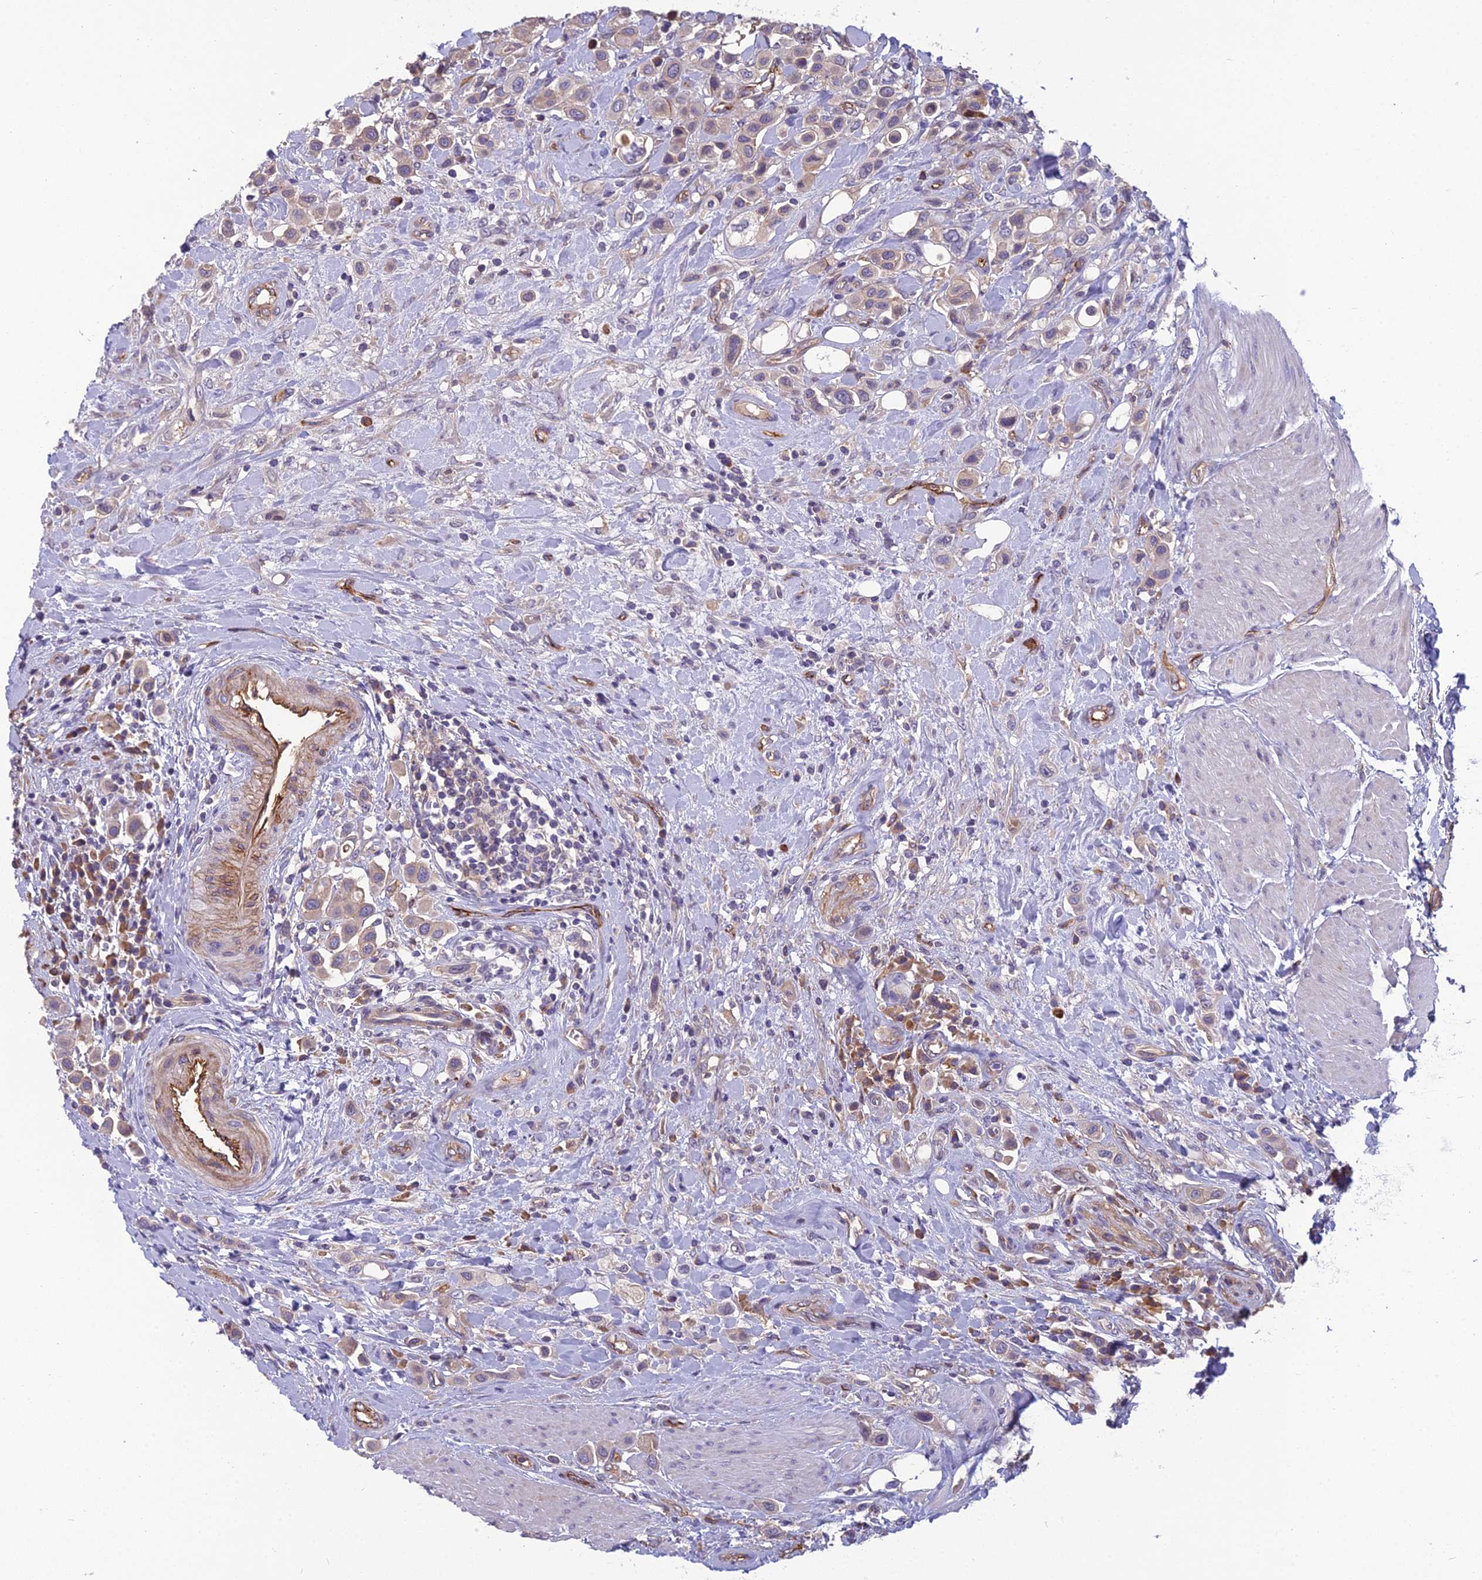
{"staining": {"intensity": "weak", "quantity": "<25%", "location": "cytoplasmic/membranous"}, "tissue": "urothelial cancer", "cell_type": "Tumor cells", "image_type": "cancer", "snomed": [{"axis": "morphology", "description": "Urothelial carcinoma, High grade"}, {"axis": "topography", "description": "Urinary bladder"}], "caption": "This photomicrograph is of urothelial cancer stained with immunohistochemistry (IHC) to label a protein in brown with the nuclei are counter-stained blue. There is no positivity in tumor cells. (DAB immunohistochemistry (IHC) visualized using brightfield microscopy, high magnification).", "gene": "TSPAN15", "patient": {"sex": "male", "age": 50}}